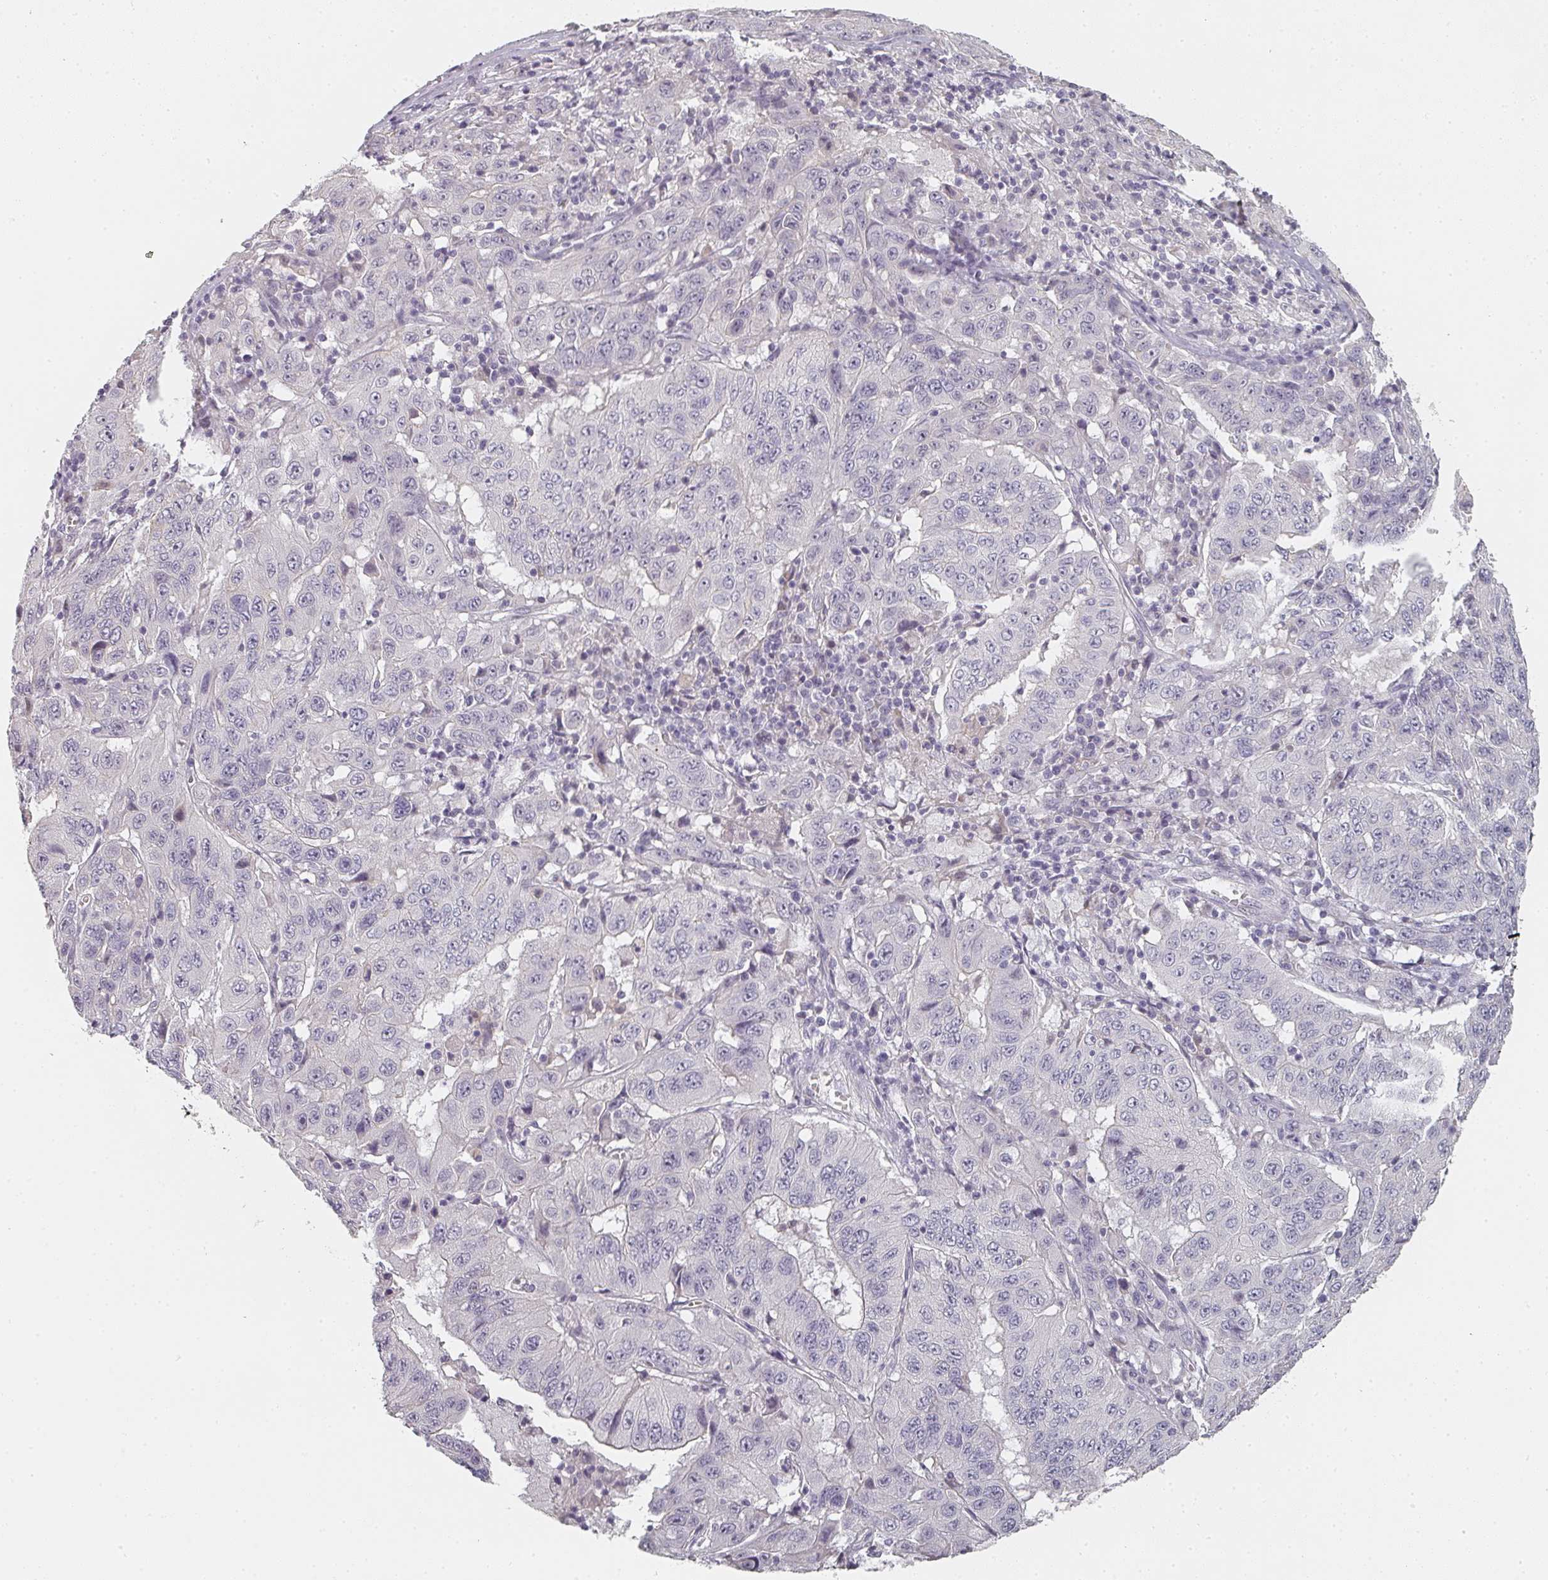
{"staining": {"intensity": "negative", "quantity": "none", "location": "none"}, "tissue": "pancreatic cancer", "cell_type": "Tumor cells", "image_type": "cancer", "snomed": [{"axis": "morphology", "description": "Adenocarcinoma, NOS"}, {"axis": "topography", "description": "Pancreas"}], "caption": "Immunohistochemistry of human pancreatic cancer exhibits no expression in tumor cells.", "gene": "SHISA2", "patient": {"sex": "male", "age": 63}}